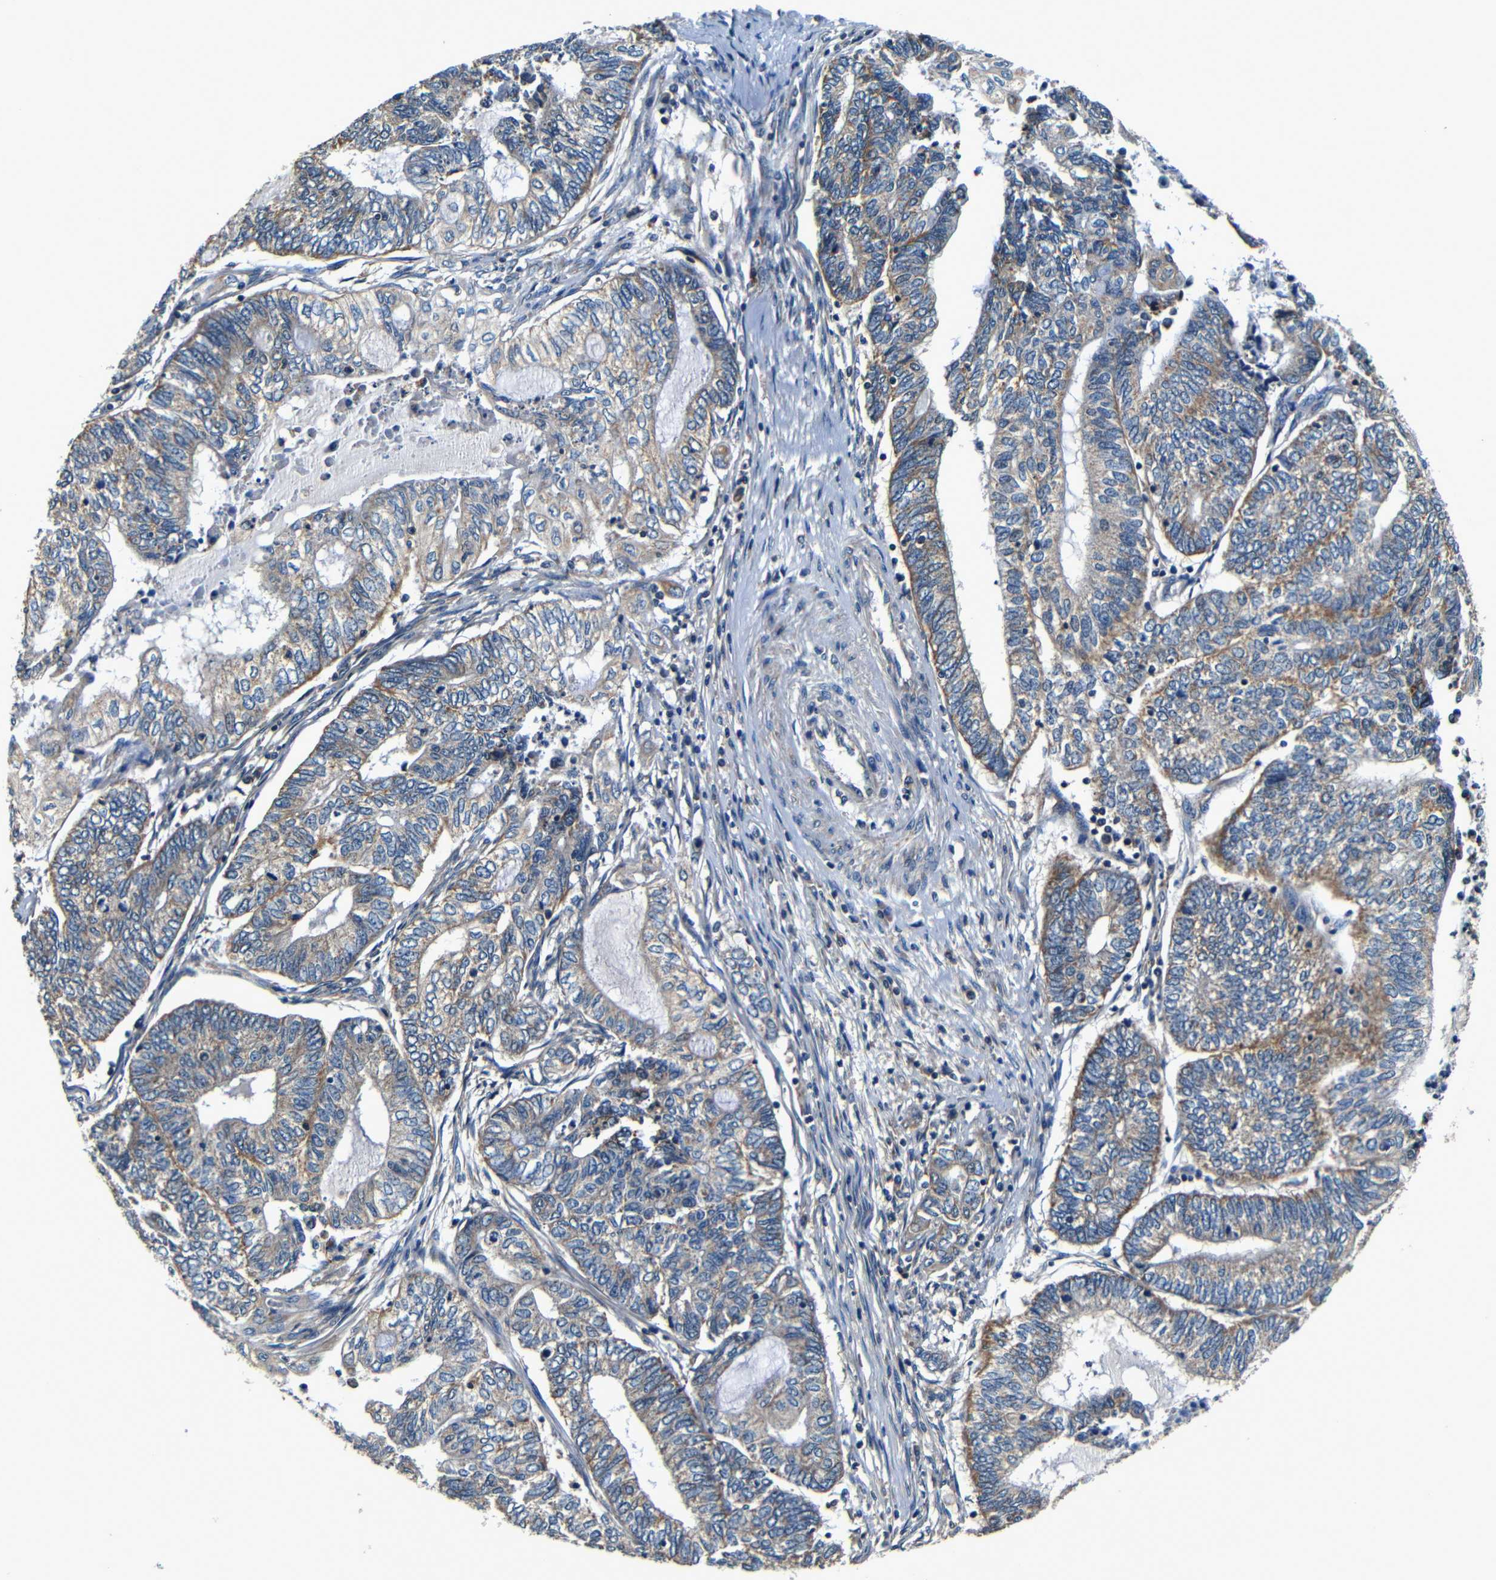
{"staining": {"intensity": "moderate", "quantity": "25%-75%", "location": "cytoplasmic/membranous"}, "tissue": "endometrial cancer", "cell_type": "Tumor cells", "image_type": "cancer", "snomed": [{"axis": "morphology", "description": "Adenocarcinoma, NOS"}, {"axis": "topography", "description": "Uterus"}, {"axis": "topography", "description": "Endometrium"}], "caption": "Endometrial cancer (adenocarcinoma) stained with DAB (3,3'-diaminobenzidine) immunohistochemistry (IHC) demonstrates medium levels of moderate cytoplasmic/membranous positivity in about 25%-75% of tumor cells.", "gene": "MTX1", "patient": {"sex": "female", "age": 70}}